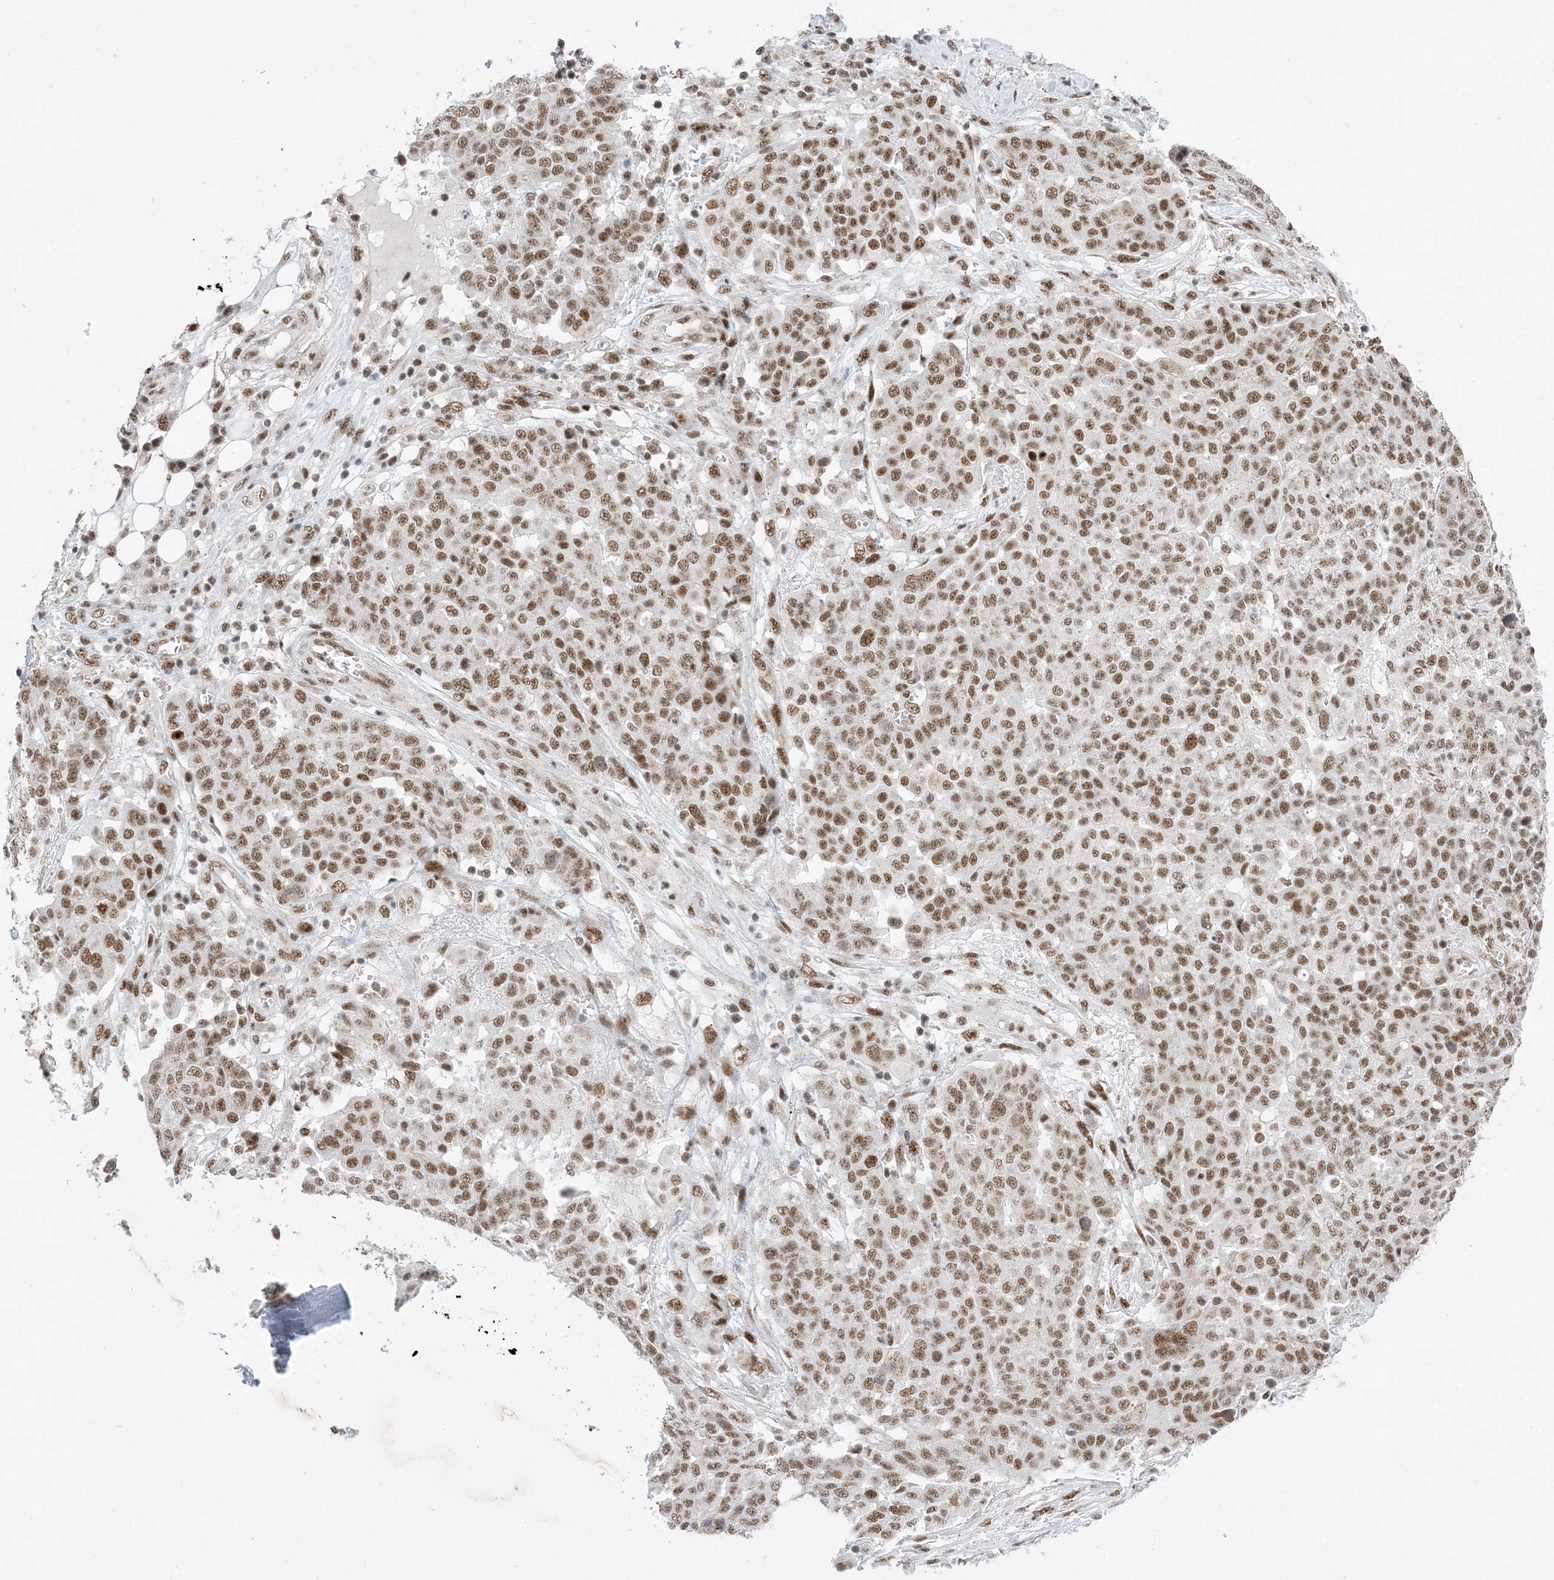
{"staining": {"intensity": "moderate", "quantity": ">75%", "location": "nuclear"}, "tissue": "ovarian cancer", "cell_type": "Tumor cells", "image_type": "cancer", "snomed": [{"axis": "morphology", "description": "Cystadenocarcinoma, serous, NOS"}, {"axis": "topography", "description": "Soft tissue"}, {"axis": "topography", "description": "Ovary"}], "caption": "A medium amount of moderate nuclear expression is identified in about >75% of tumor cells in ovarian cancer (serous cystadenocarcinoma) tissue.", "gene": "SF3A3", "patient": {"sex": "female", "age": 57}}